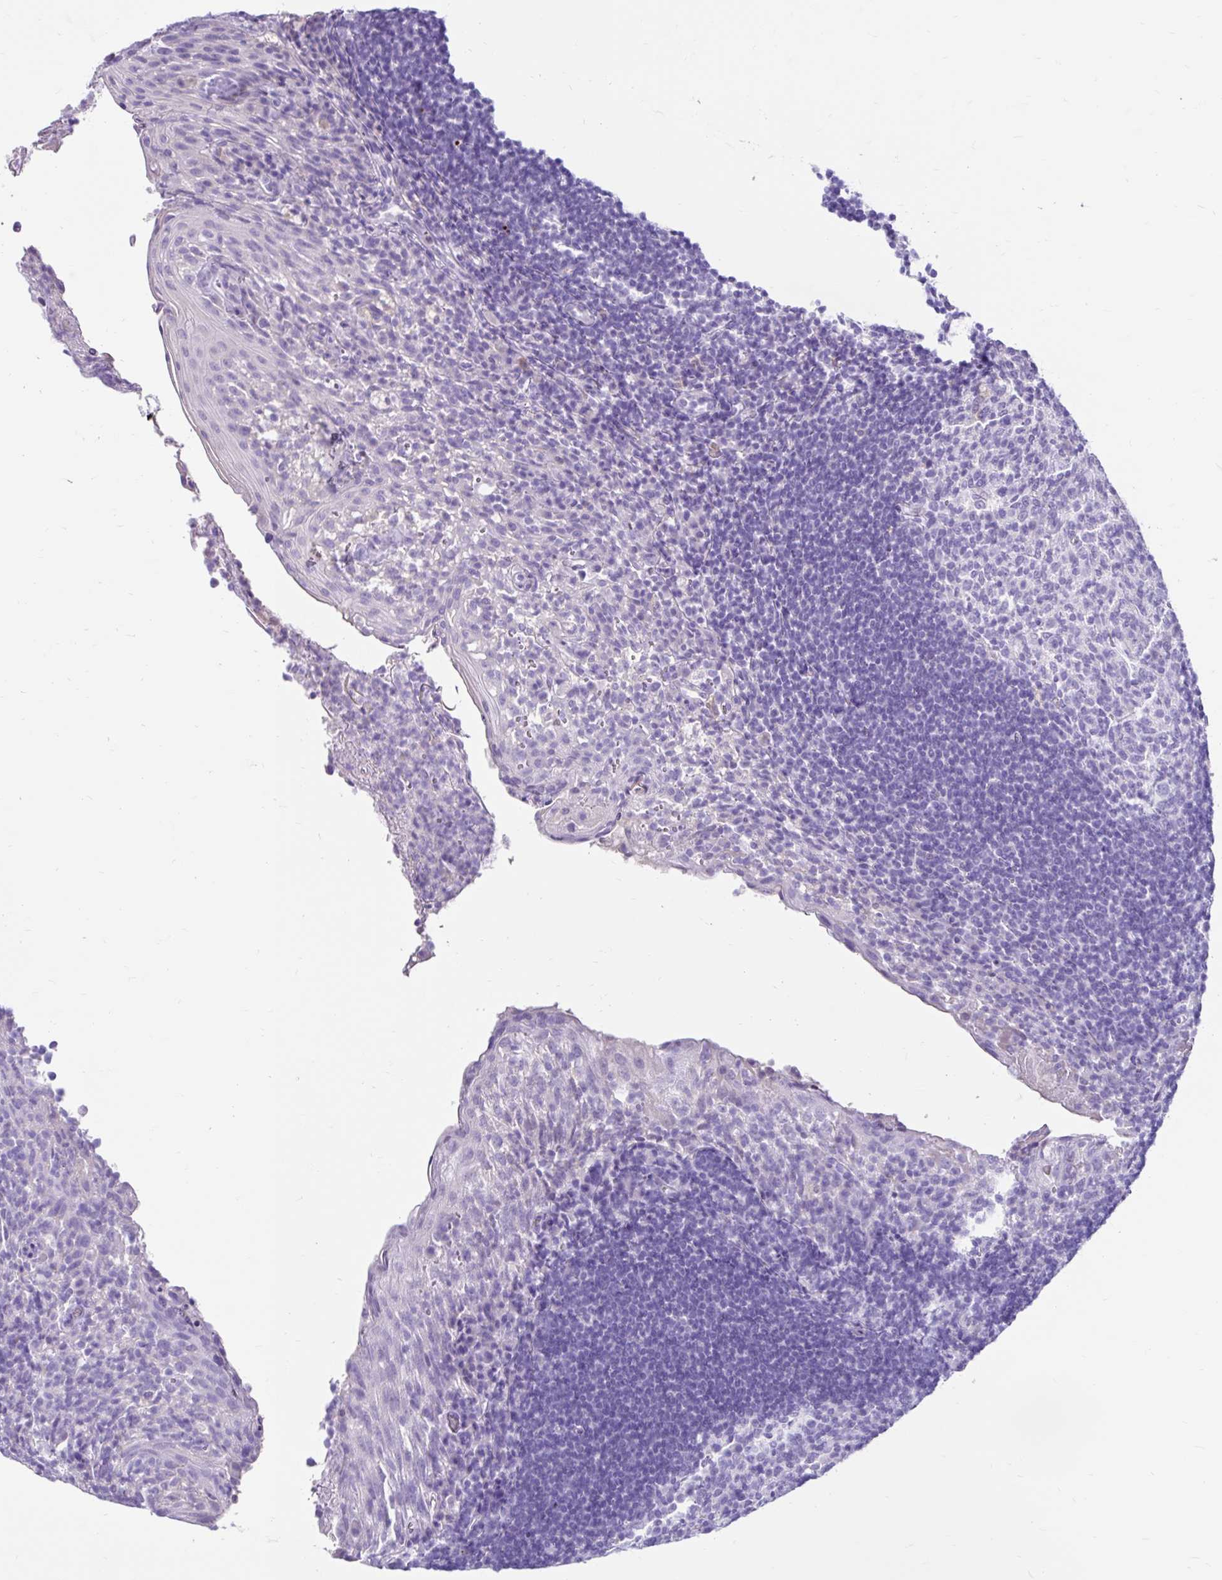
{"staining": {"intensity": "negative", "quantity": "none", "location": "none"}, "tissue": "tonsil", "cell_type": "Germinal center cells", "image_type": "normal", "snomed": [{"axis": "morphology", "description": "Normal tissue, NOS"}, {"axis": "topography", "description": "Tonsil"}], "caption": "Immunohistochemical staining of normal human tonsil exhibits no significant staining in germinal center cells.", "gene": "NHLH2", "patient": {"sex": "female", "age": 10}}